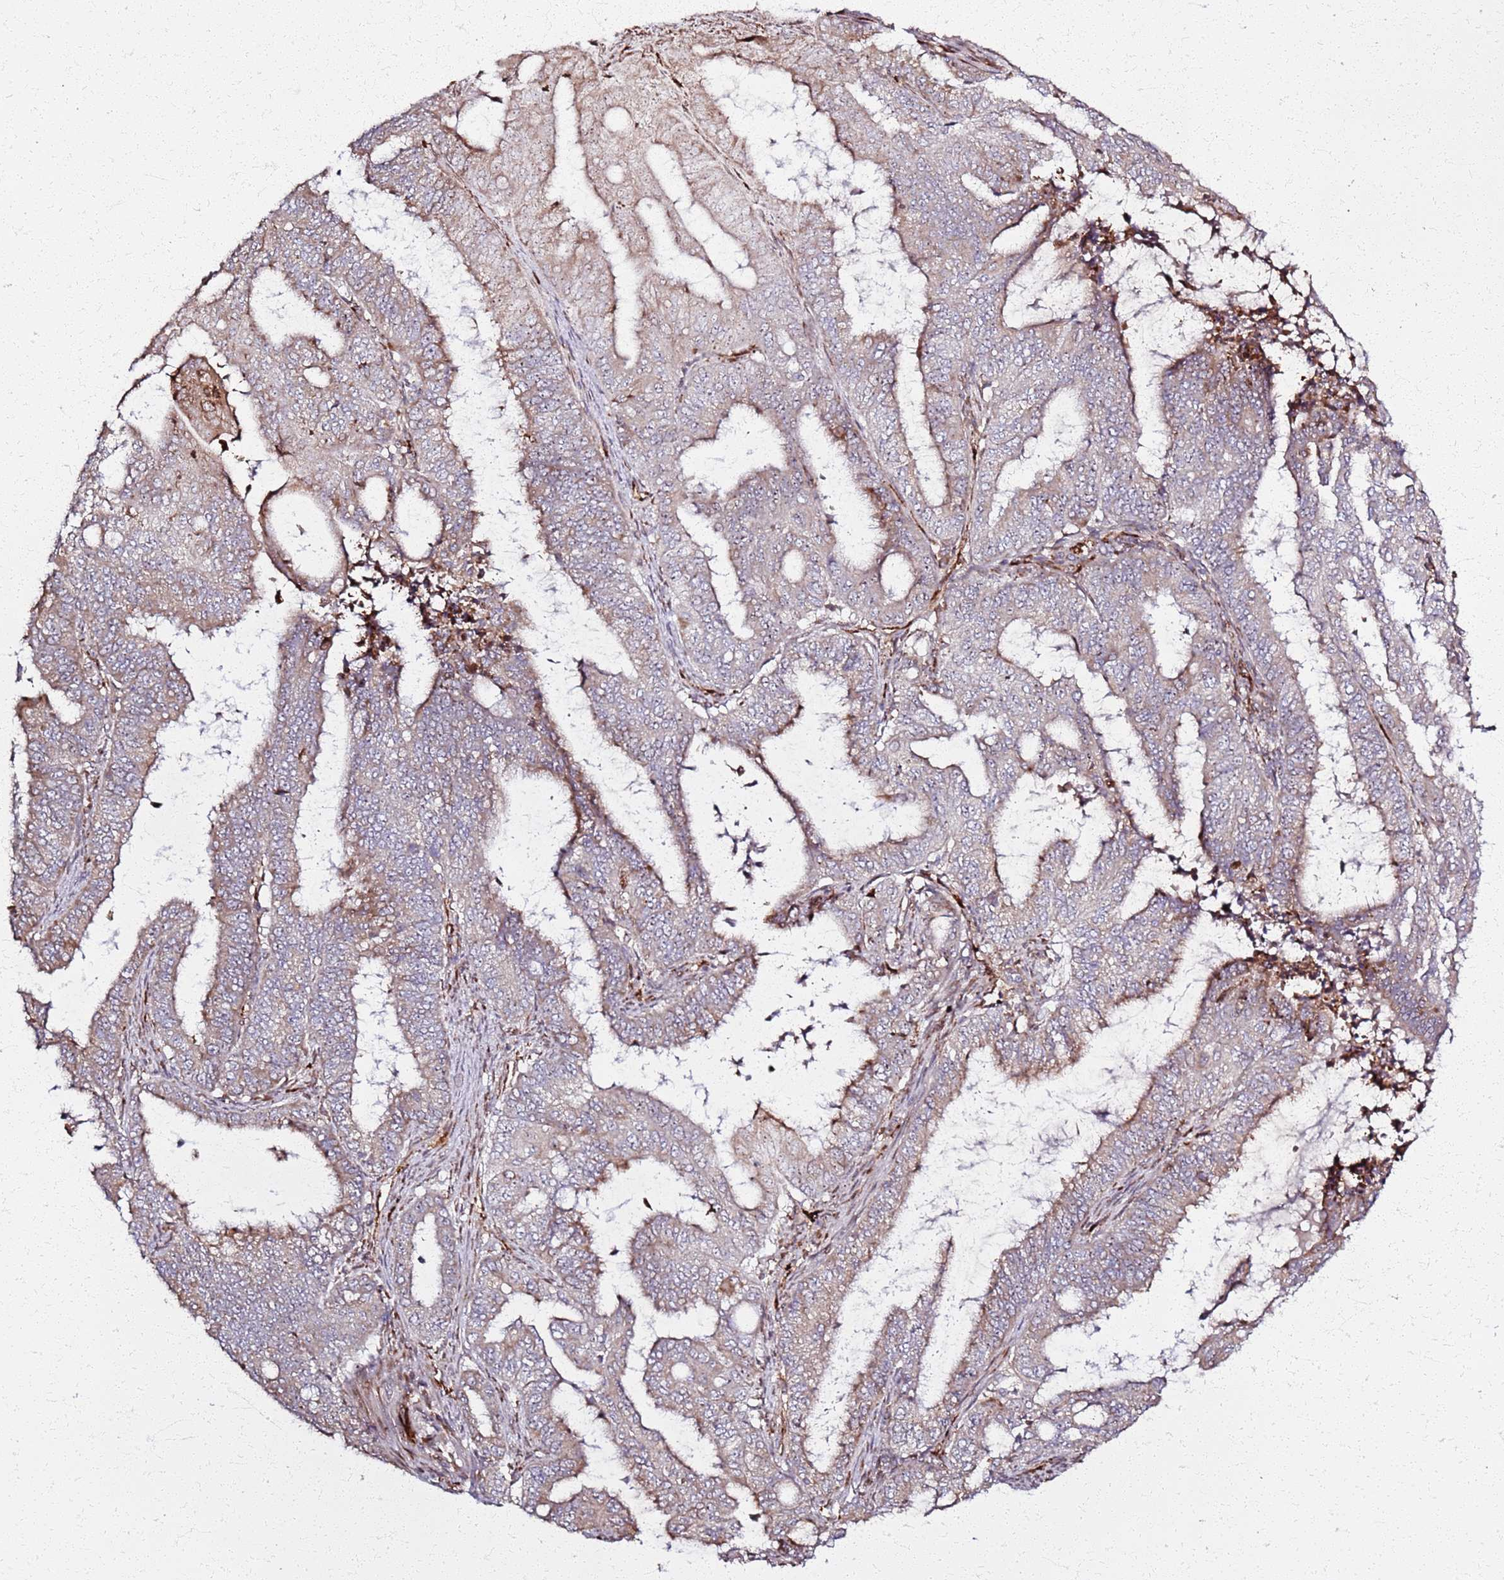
{"staining": {"intensity": "weak", "quantity": "<25%", "location": "cytoplasmic/membranous"}, "tissue": "endometrial cancer", "cell_type": "Tumor cells", "image_type": "cancer", "snomed": [{"axis": "morphology", "description": "Adenocarcinoma, NOS"}, {"axis": "topography", "description": "Endometrium"}], "caption": "A high-resolution image shows immunohistochemistry staining of endometrial cancer, which exhibits no significant expression in tumor cells.", "gene": "KRI1", "patient": {"sex": "female", "age": 51}}